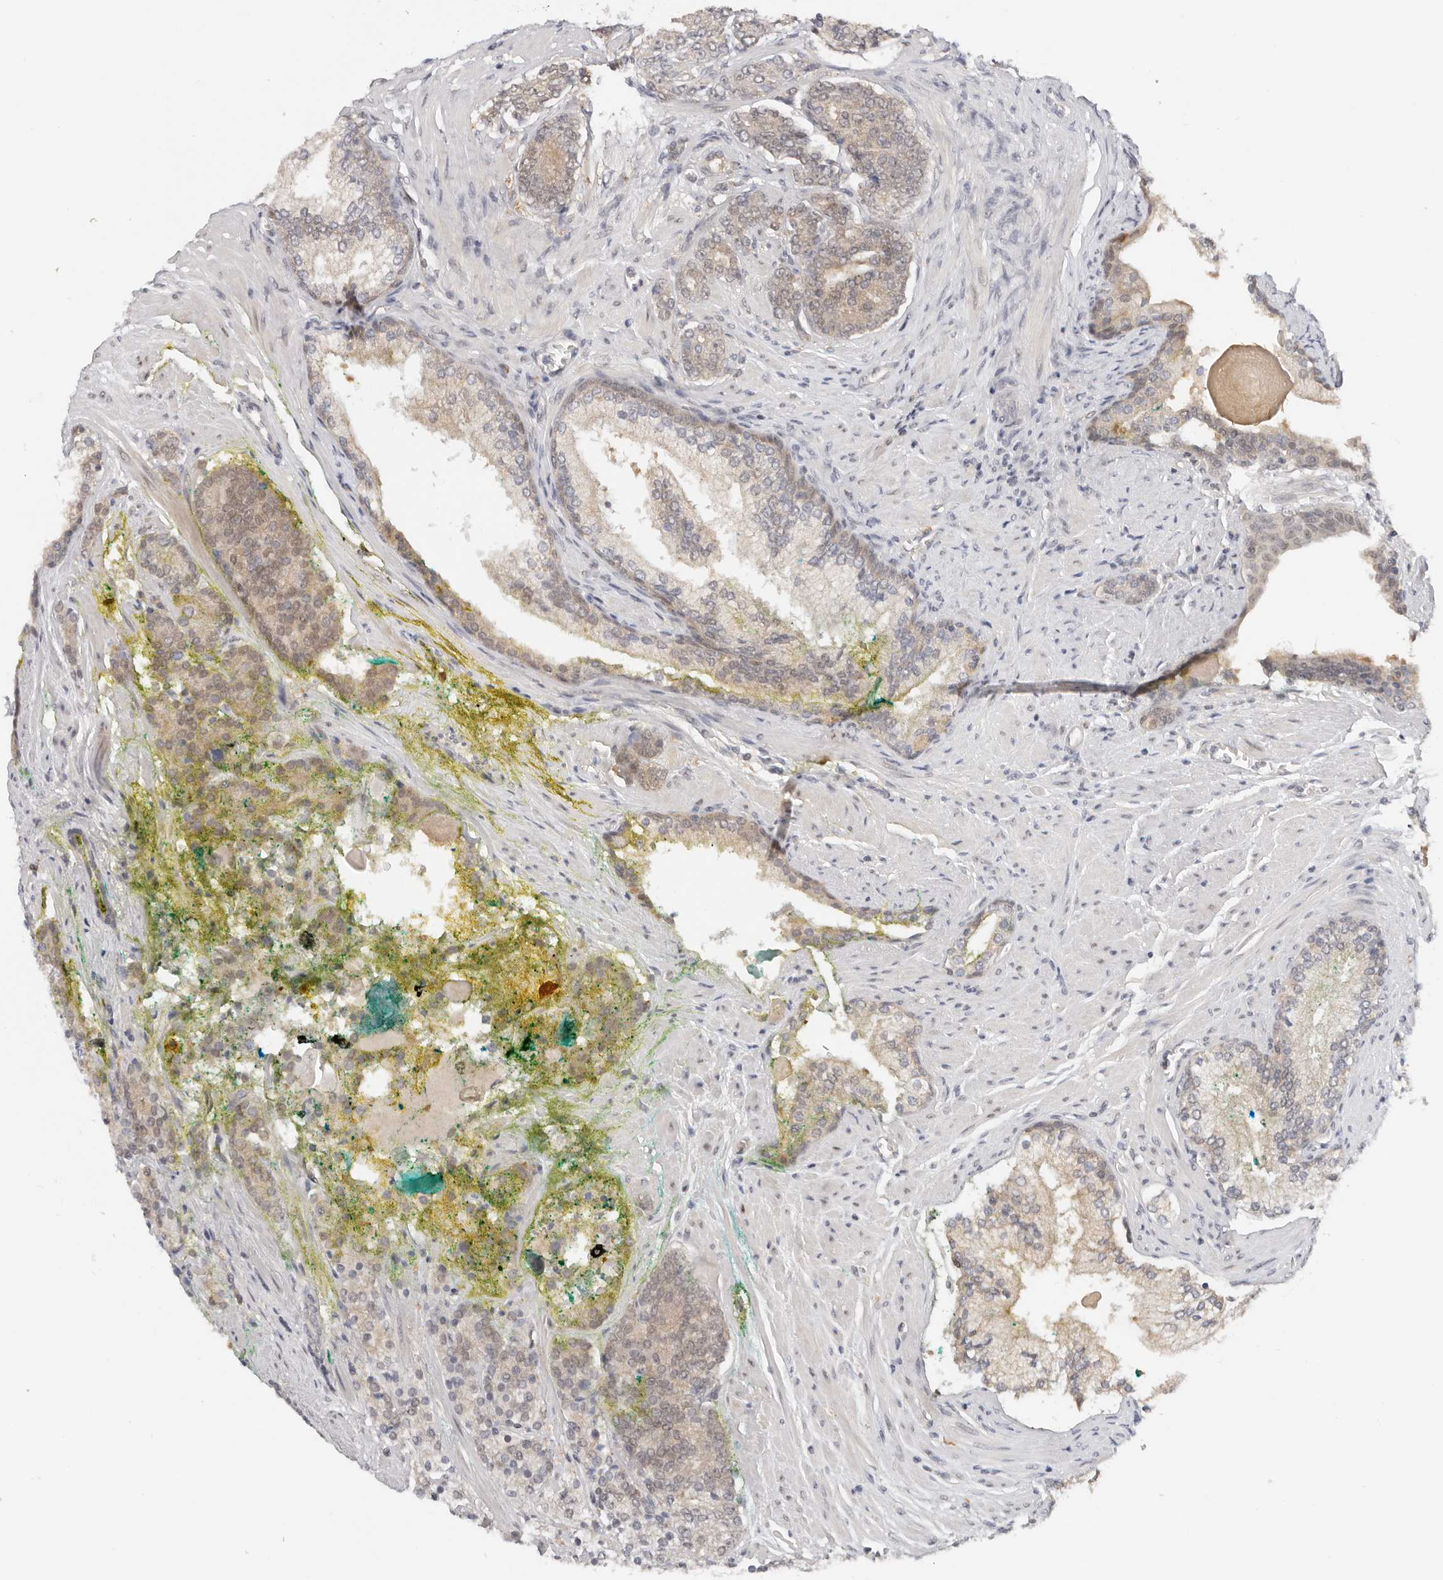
{"staining": {"intensity": "weak", "quantity": "<25%", "location": "cytoplasmic/membranous"}, "tissue": "prostate cancer", "cell_type": "Tumor cells", "image_type": "cancer", "snomed": [{"axis": "morphology", "description": "Adenocarcinoma, High grade"}, {"axis": "topography", "description": "Prostate"}], "caption": "This is an IHC image of adenocarcinoma (high-grade) (prostate). There is no staining in tumor cells.", "gene": "LARP7", "patient": {"sex": "male", "age": 71}}